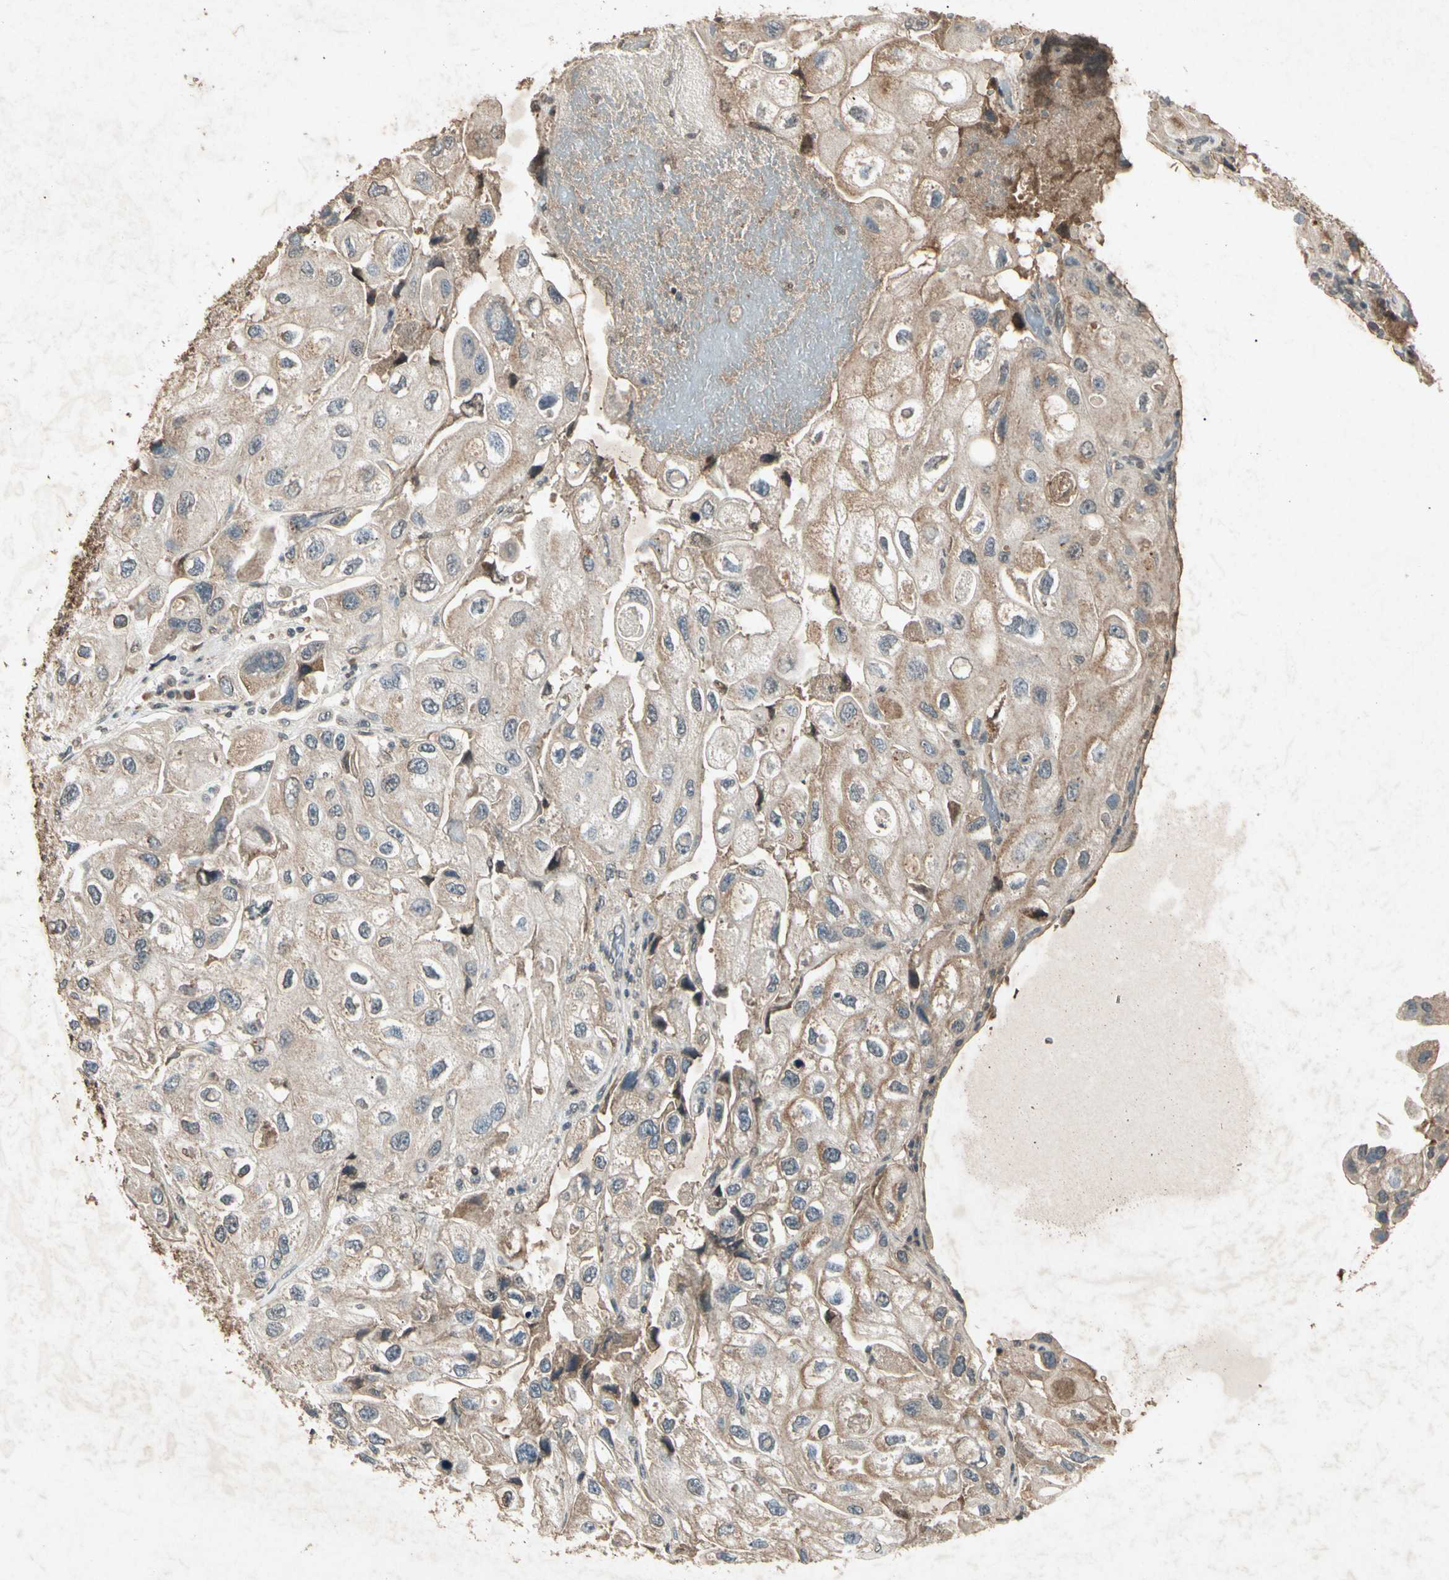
{"staining": {"intensity": "moderate", "quantity": "25%-75%", "location": "cytoplasmic/membranous"}, "tissue": "urothelial cancer", "cell_type": "Tumor cells", "image_type": "cancer", "snomed": [{"axis": "morphology", "description": "Urothelial carcinoma, High grade"}, {"axis": "topography", "description": "Urinary bladder"}], "caption": "Protein staining by IHC displays moderate cytoplasmic/membranous expression in approximately 25%-75% of tumor cells in high-grade urothelial carcinoma.", "gene": "CP", "patient": {"sex": "female", "age": 64}}